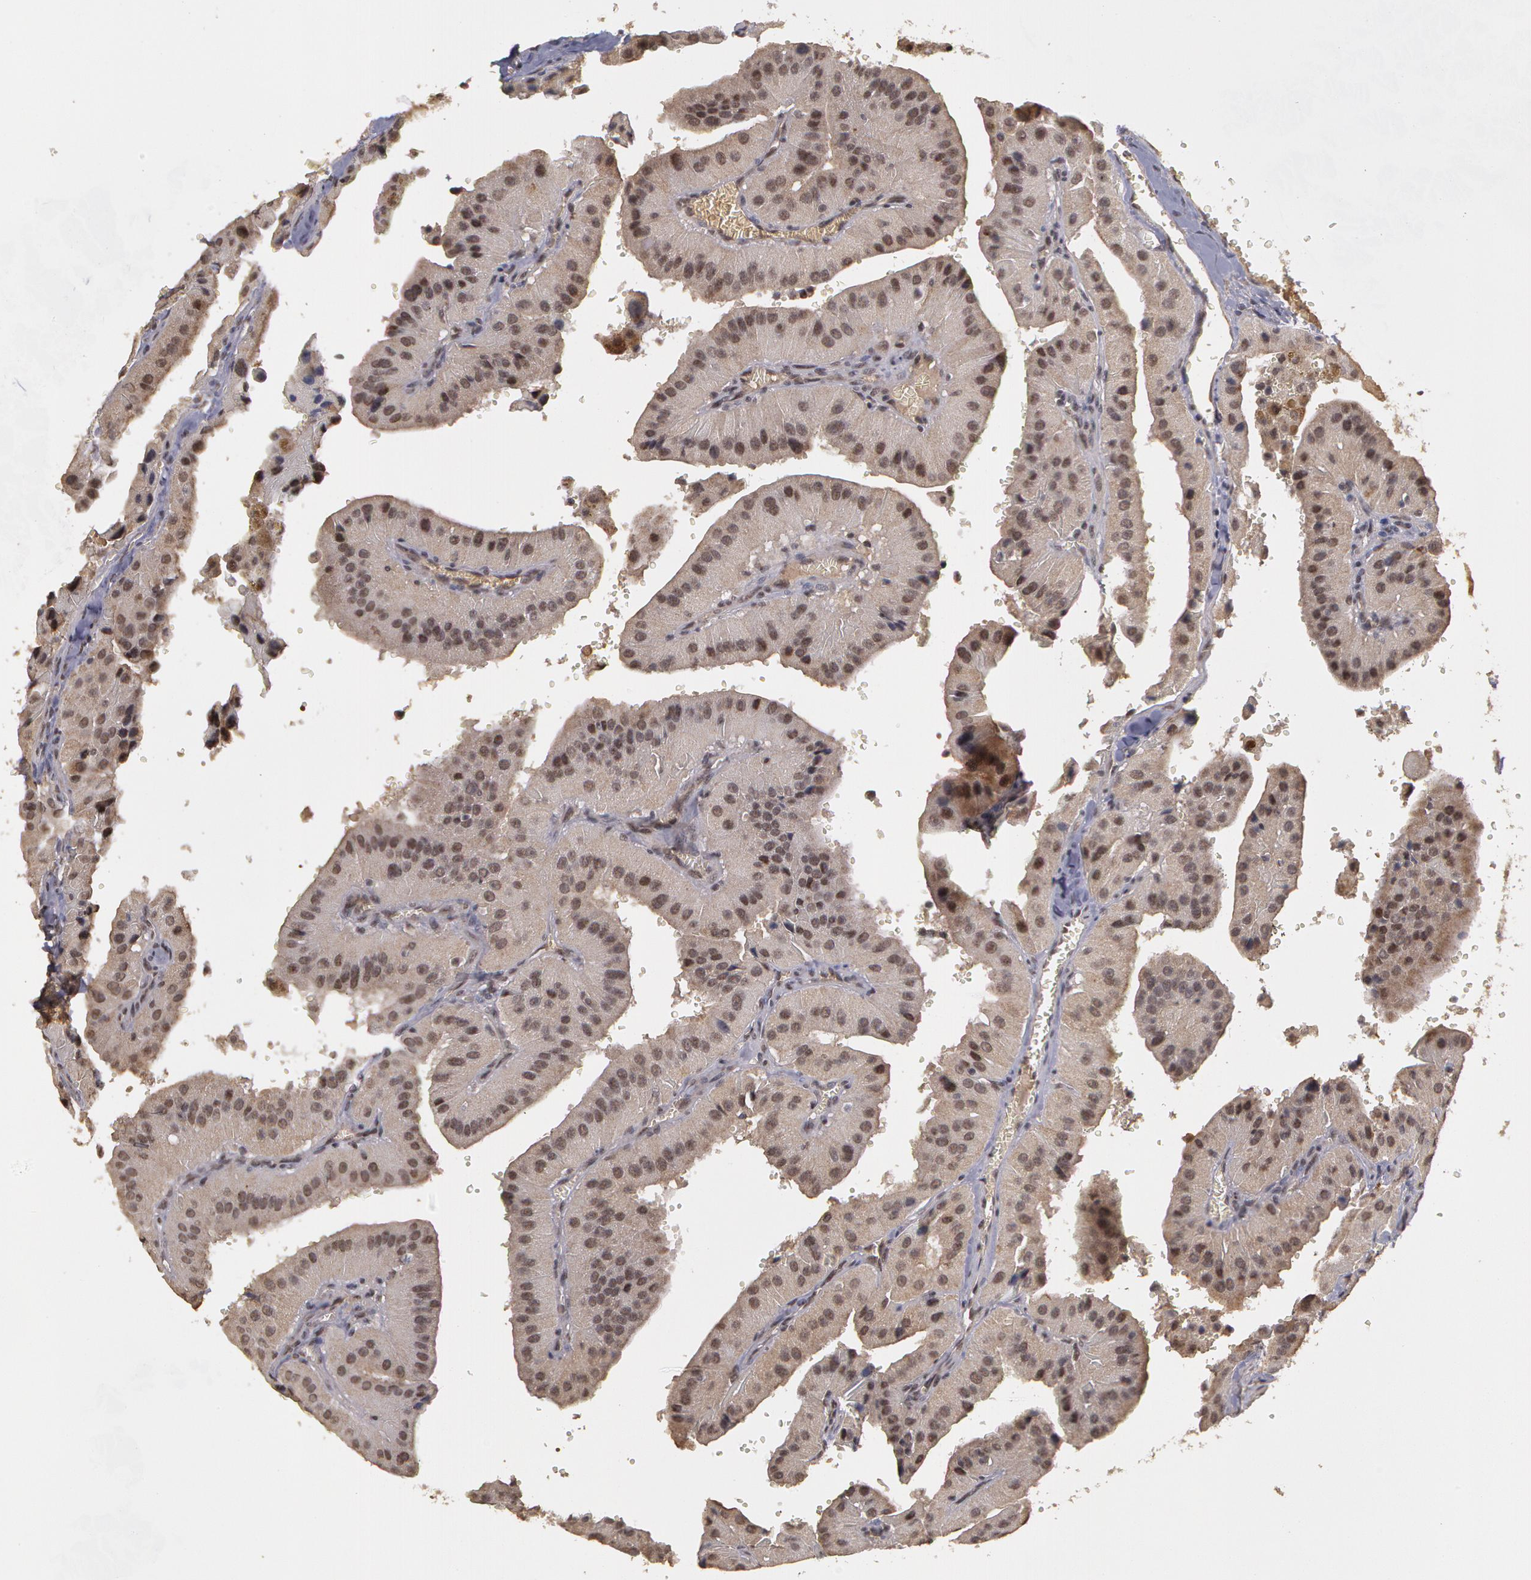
{"staining": {"intensity": "strong", "quantity": "25%-75%", "location": "cytoplasmic/membranous,nuclear"}, "tissue": "thyroid cancer", "cell_type": "Tumor cells", "image_type": "cancer", "snomed": [{"axis": "morphology", "description": "Carcinoma, NOS"}, {"axis": "topography", "description": "Thyroid gland"}], "caption": "Immunohistochemistry staining of thyroid cancer, which reveals high levels of strong cytoplasmic/membranous and nuclear expression in about 25%-75% of tumor cells indicating strong cytoplasmic/membranous and nuclear protein positivity. The staining was performed using DAB (3,3'-diaminobenzidine) (brown) for protein detection and nuclei were counterstained in hematoxylin (blue).", "gene": "GLIS1", "patient": {"sex": "male", "age": 76}}